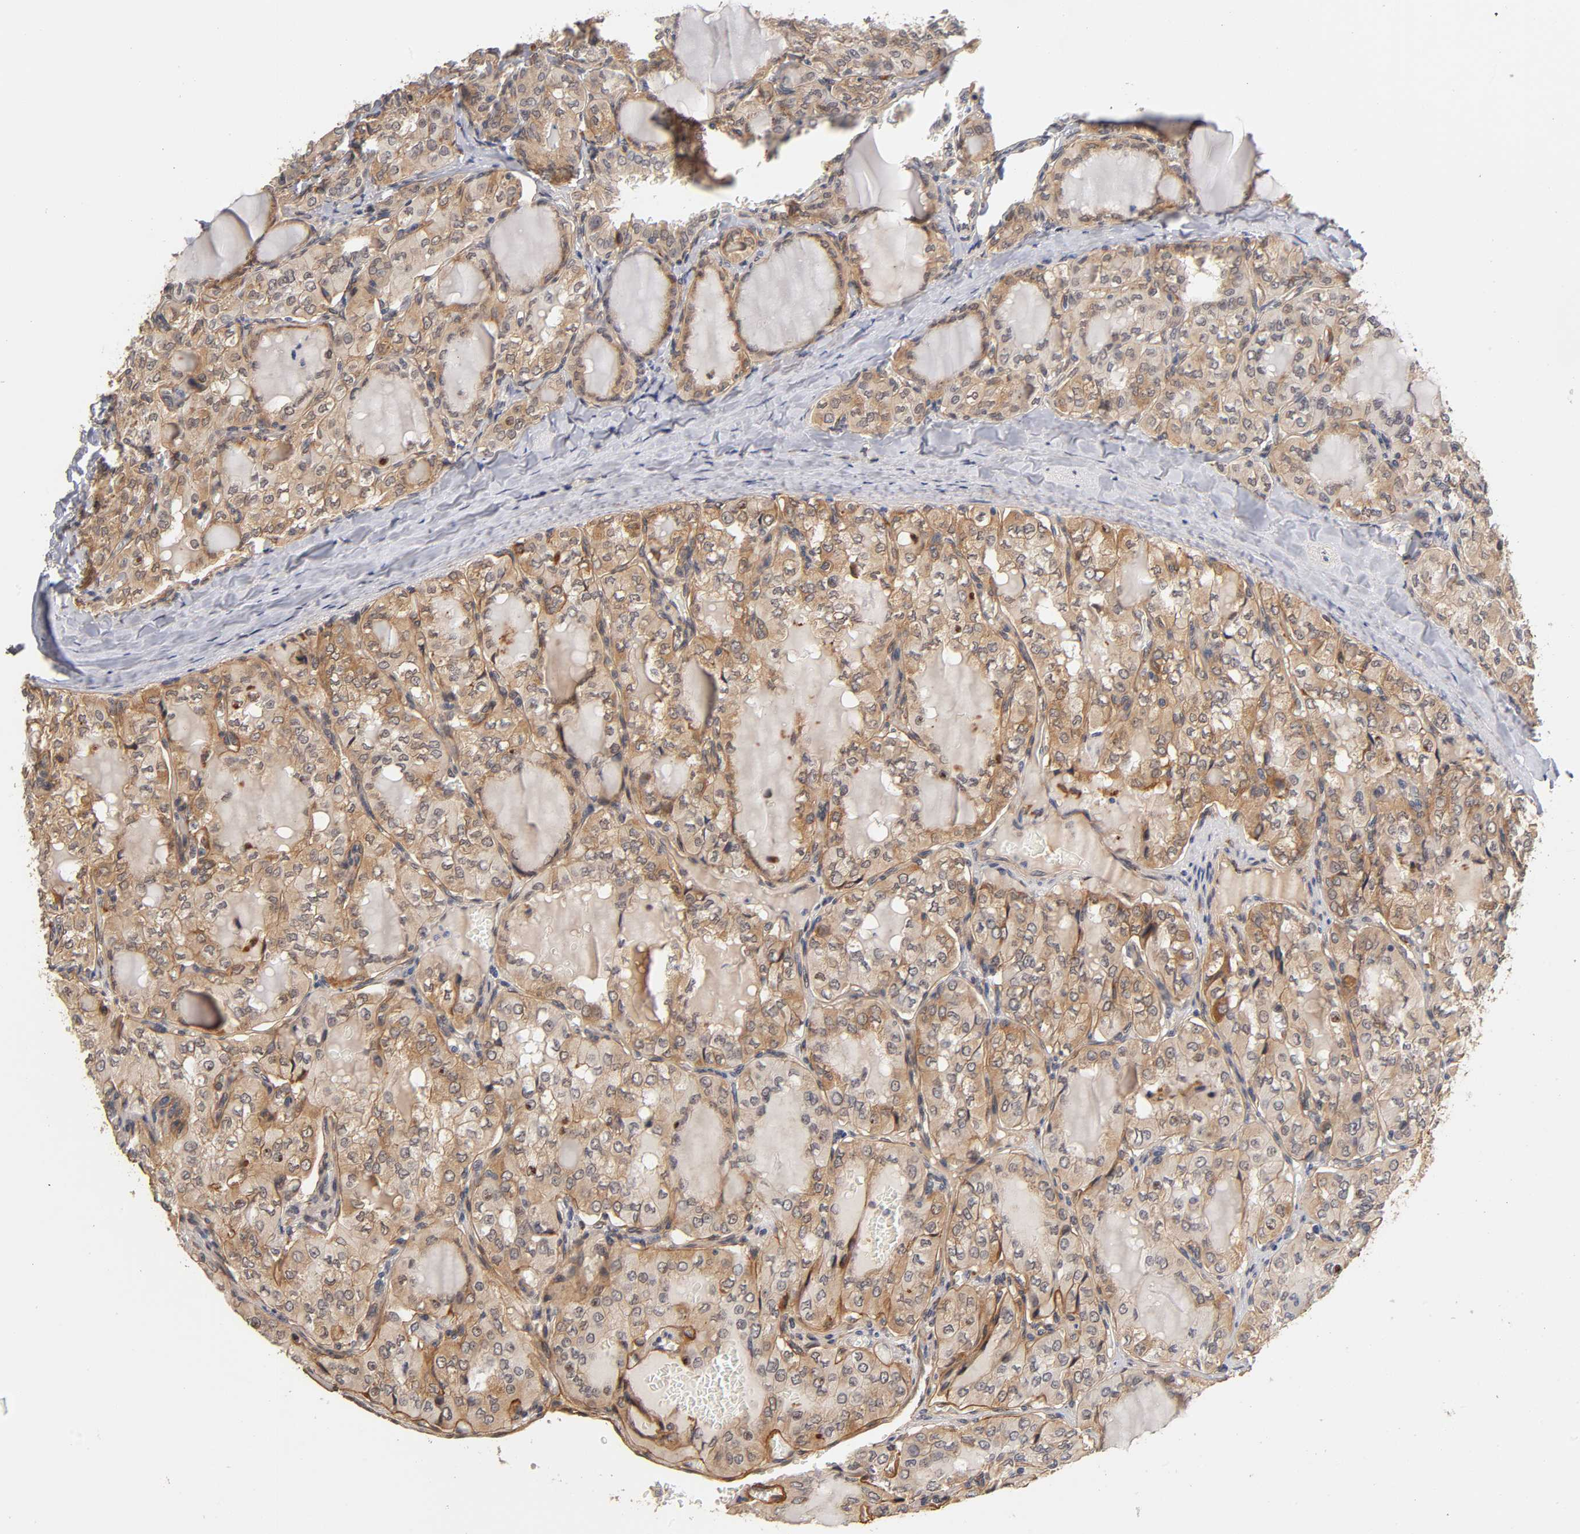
{"staining": {"intensity": "moderate", "quantity": ">75%", "location": "cytoplasmic/membranous"}, "tissue": "thyroid cancer", "cell_type": "Tumor cells", "image_type": "cancer", "snomed": [{"axis": "morphology", "description": "Papillary adenocarcinoma, NOS"}, {"axis": "topography", "description": "Thyroid gland"}], "caption": "Moderate cytoplasmic/membranous expression is present in about >75% of tumor cells in papillary adenocarcinoma (thyroid).", "gene": "LAMB1", "patient": {"sex": "male", "age": 20}}